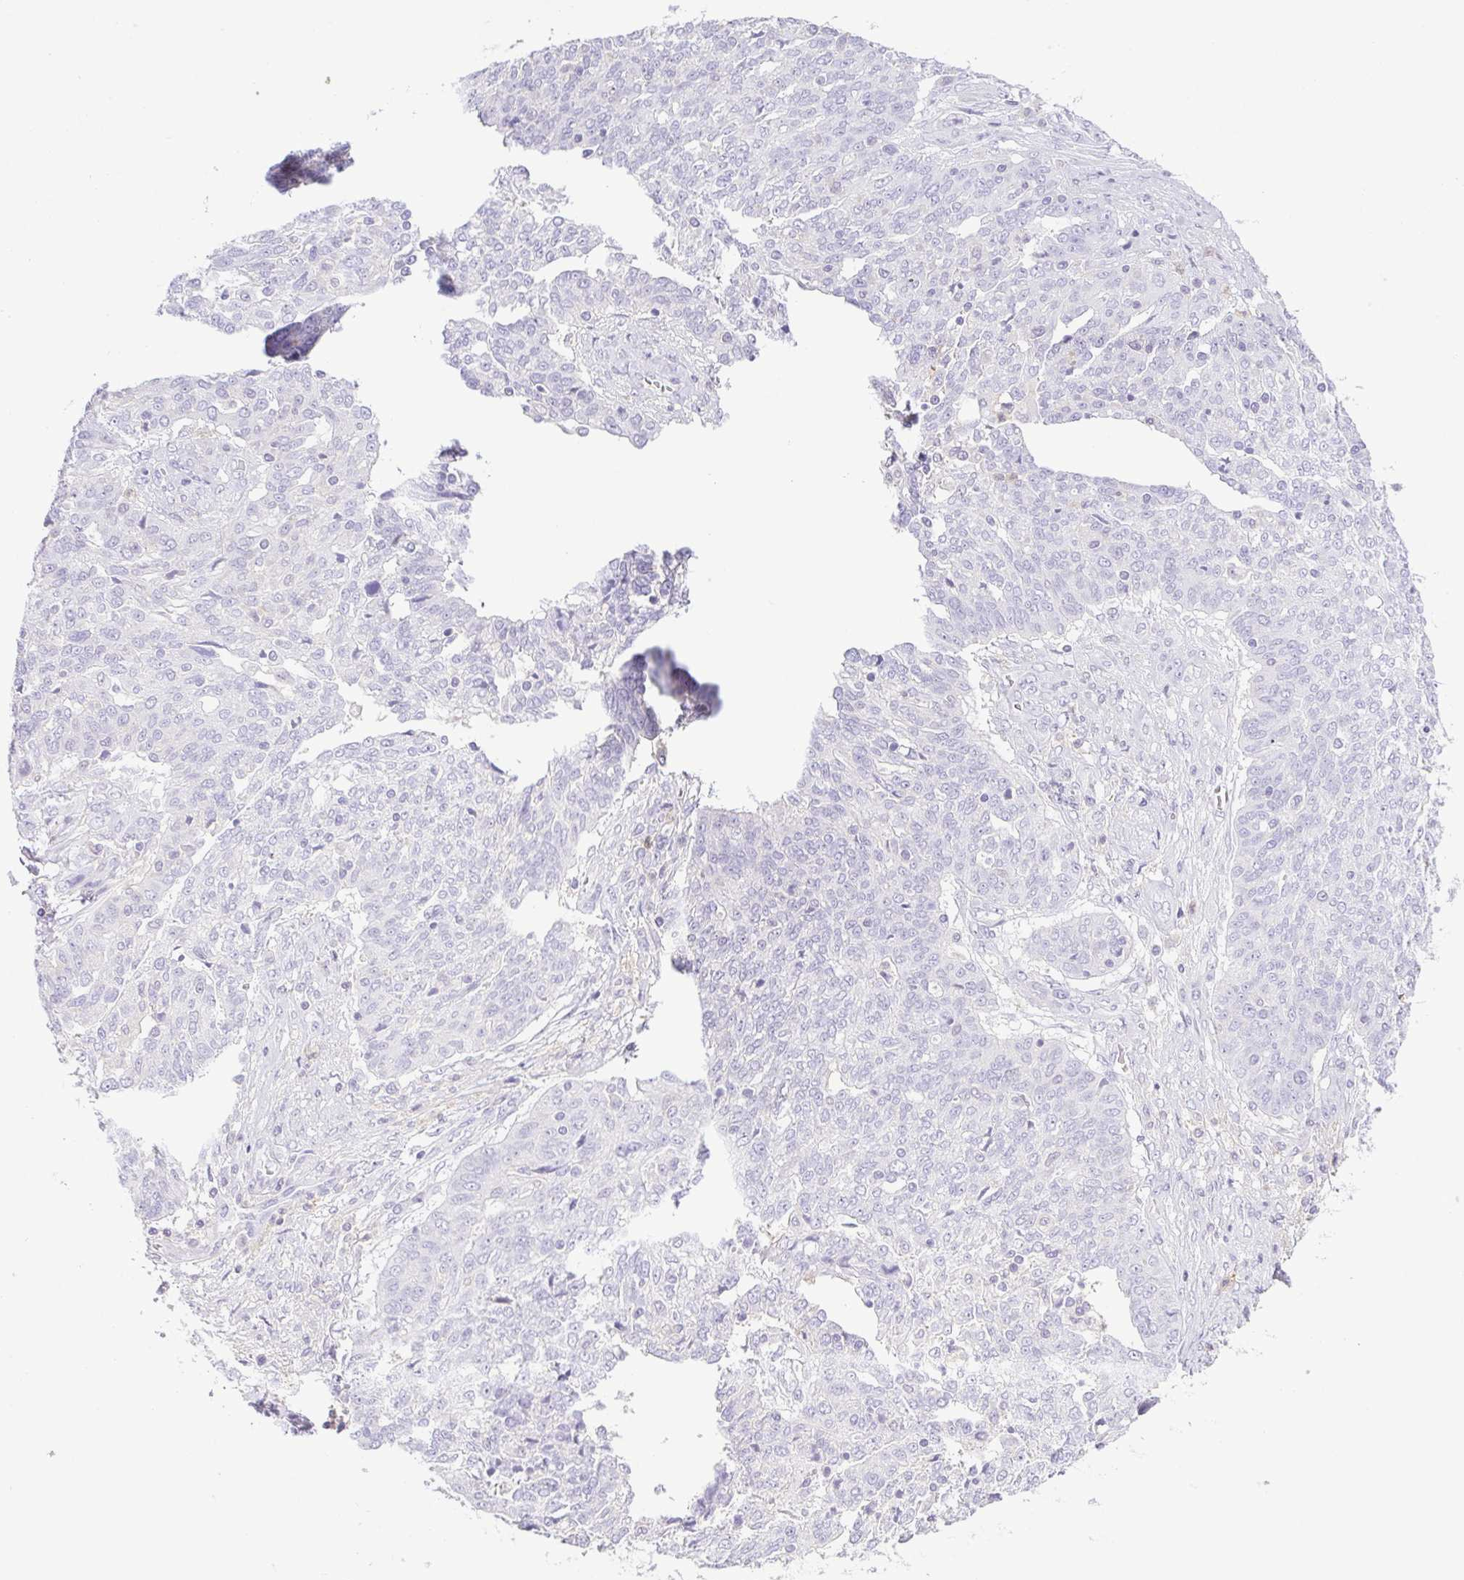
{"staining": {"intensity": "negative", "quantity": "none", "location": "none"}, "tissue": "ovarian cancer", "cell_type": "Tumor cells", "image_type": "cancer", "snomed": [{"axis": "morphology", "description": "Cystadenocarcinoma, serous, NOS"}, {"axis": "topography", "description": "Ovary"}], "caption": "An image of human ovarian cancer (serous cystadenocarcinoma) is negative for staining in tumor cells.", "gene": "SYNPR", "patient": {"sex": "female", "age": 67}}